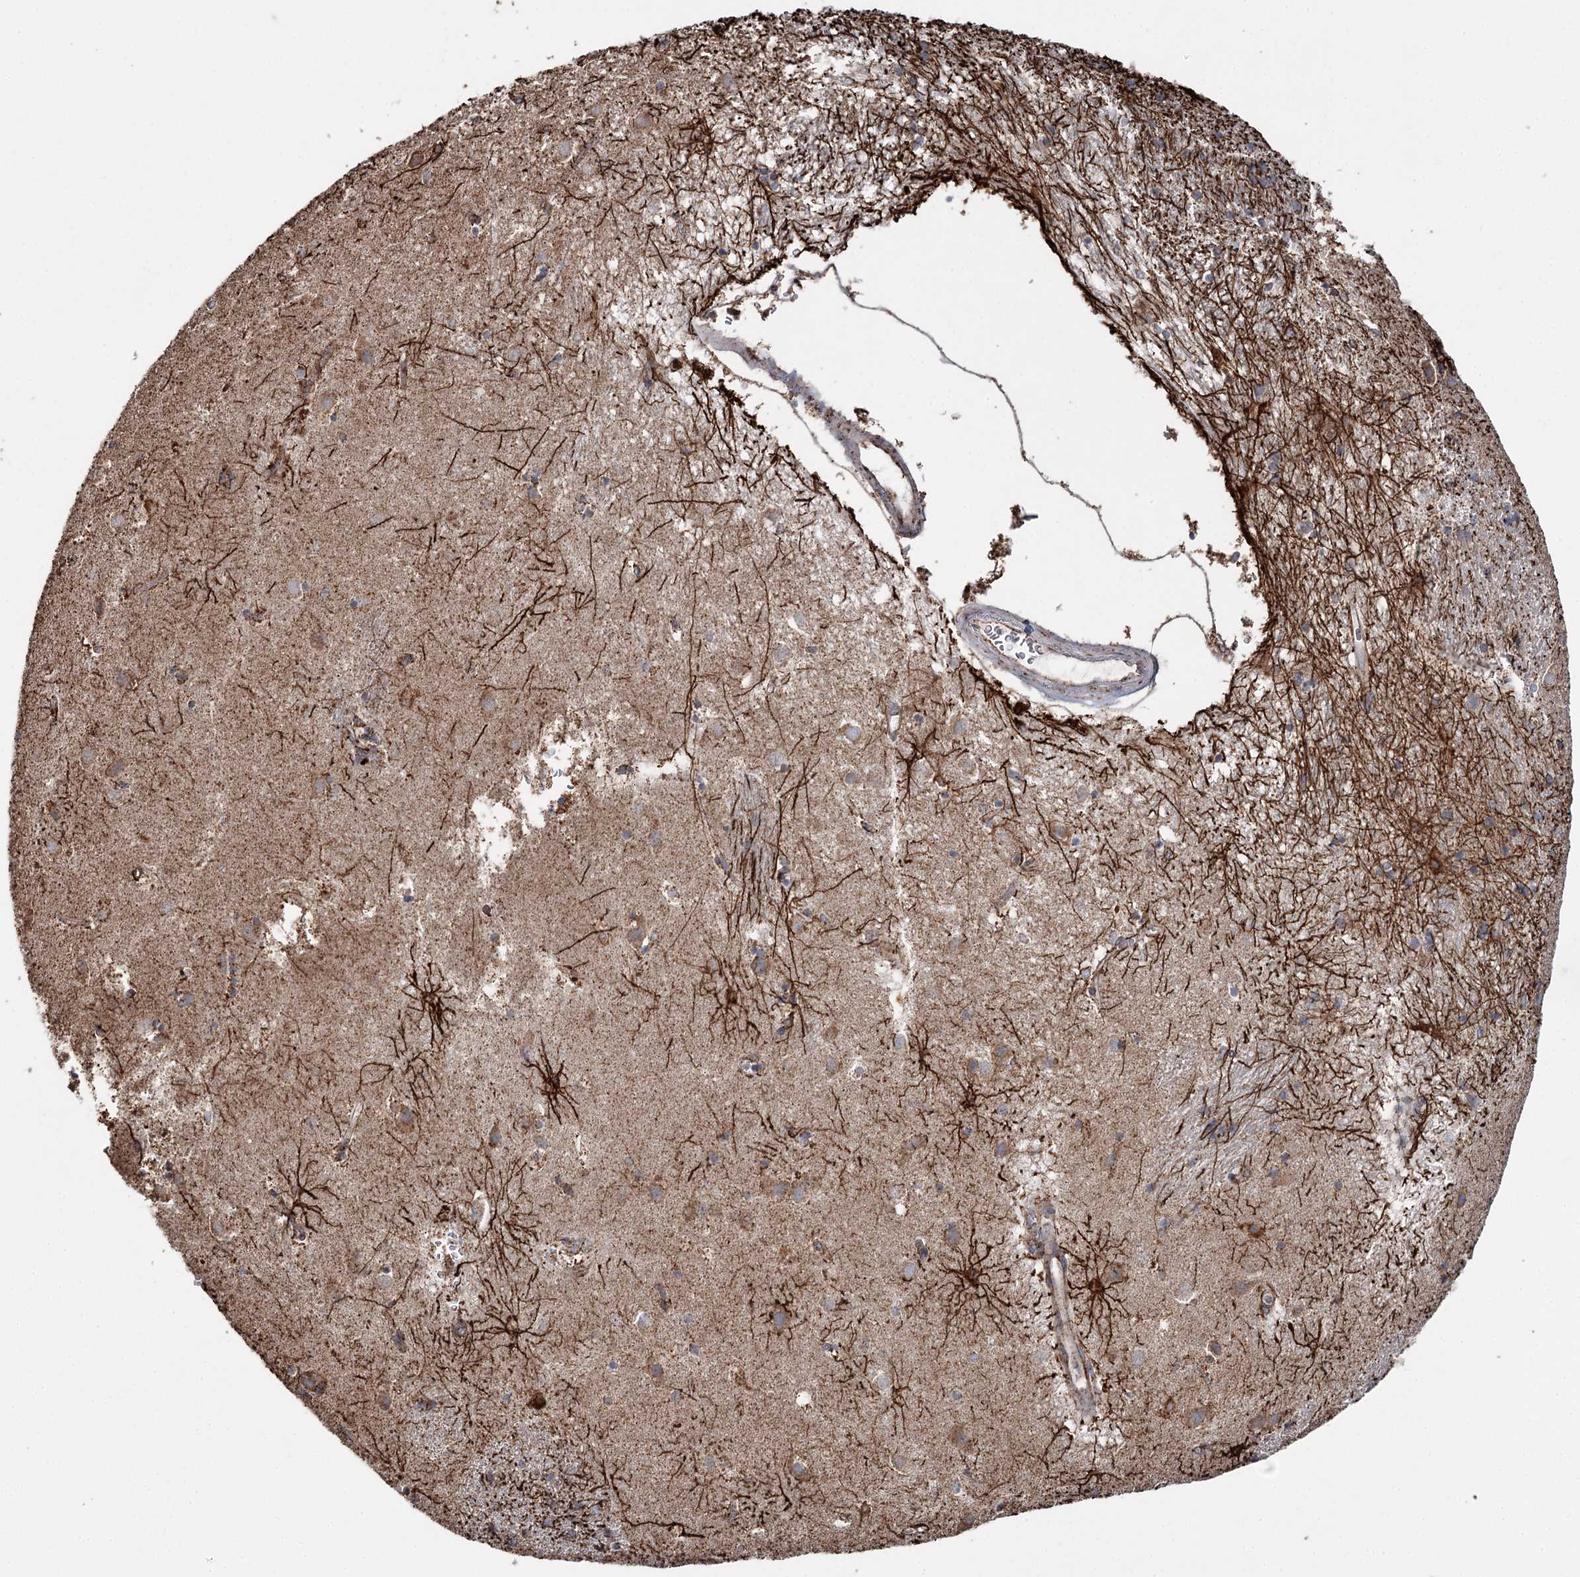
{"staining": {"intensity": "moderate", "quantity": "<25%", "location": "cytoplasmic/membranous"}, "tissue": "caudate", "cell_type": "Glial cells", "image_type": "normal", "snomed": [{"axis": "morphology", "description": "Normal tissue, NOS"}, {"axis": "topography", "description": "Lateral ventricle wall"}], "caption": "Protein staining of normal caudate shows moderate cytoplasmic/membranous positivity in about <25% of glial cells.", "gene": "APH1A", "patient": {"sex": "male", "age": 70}}